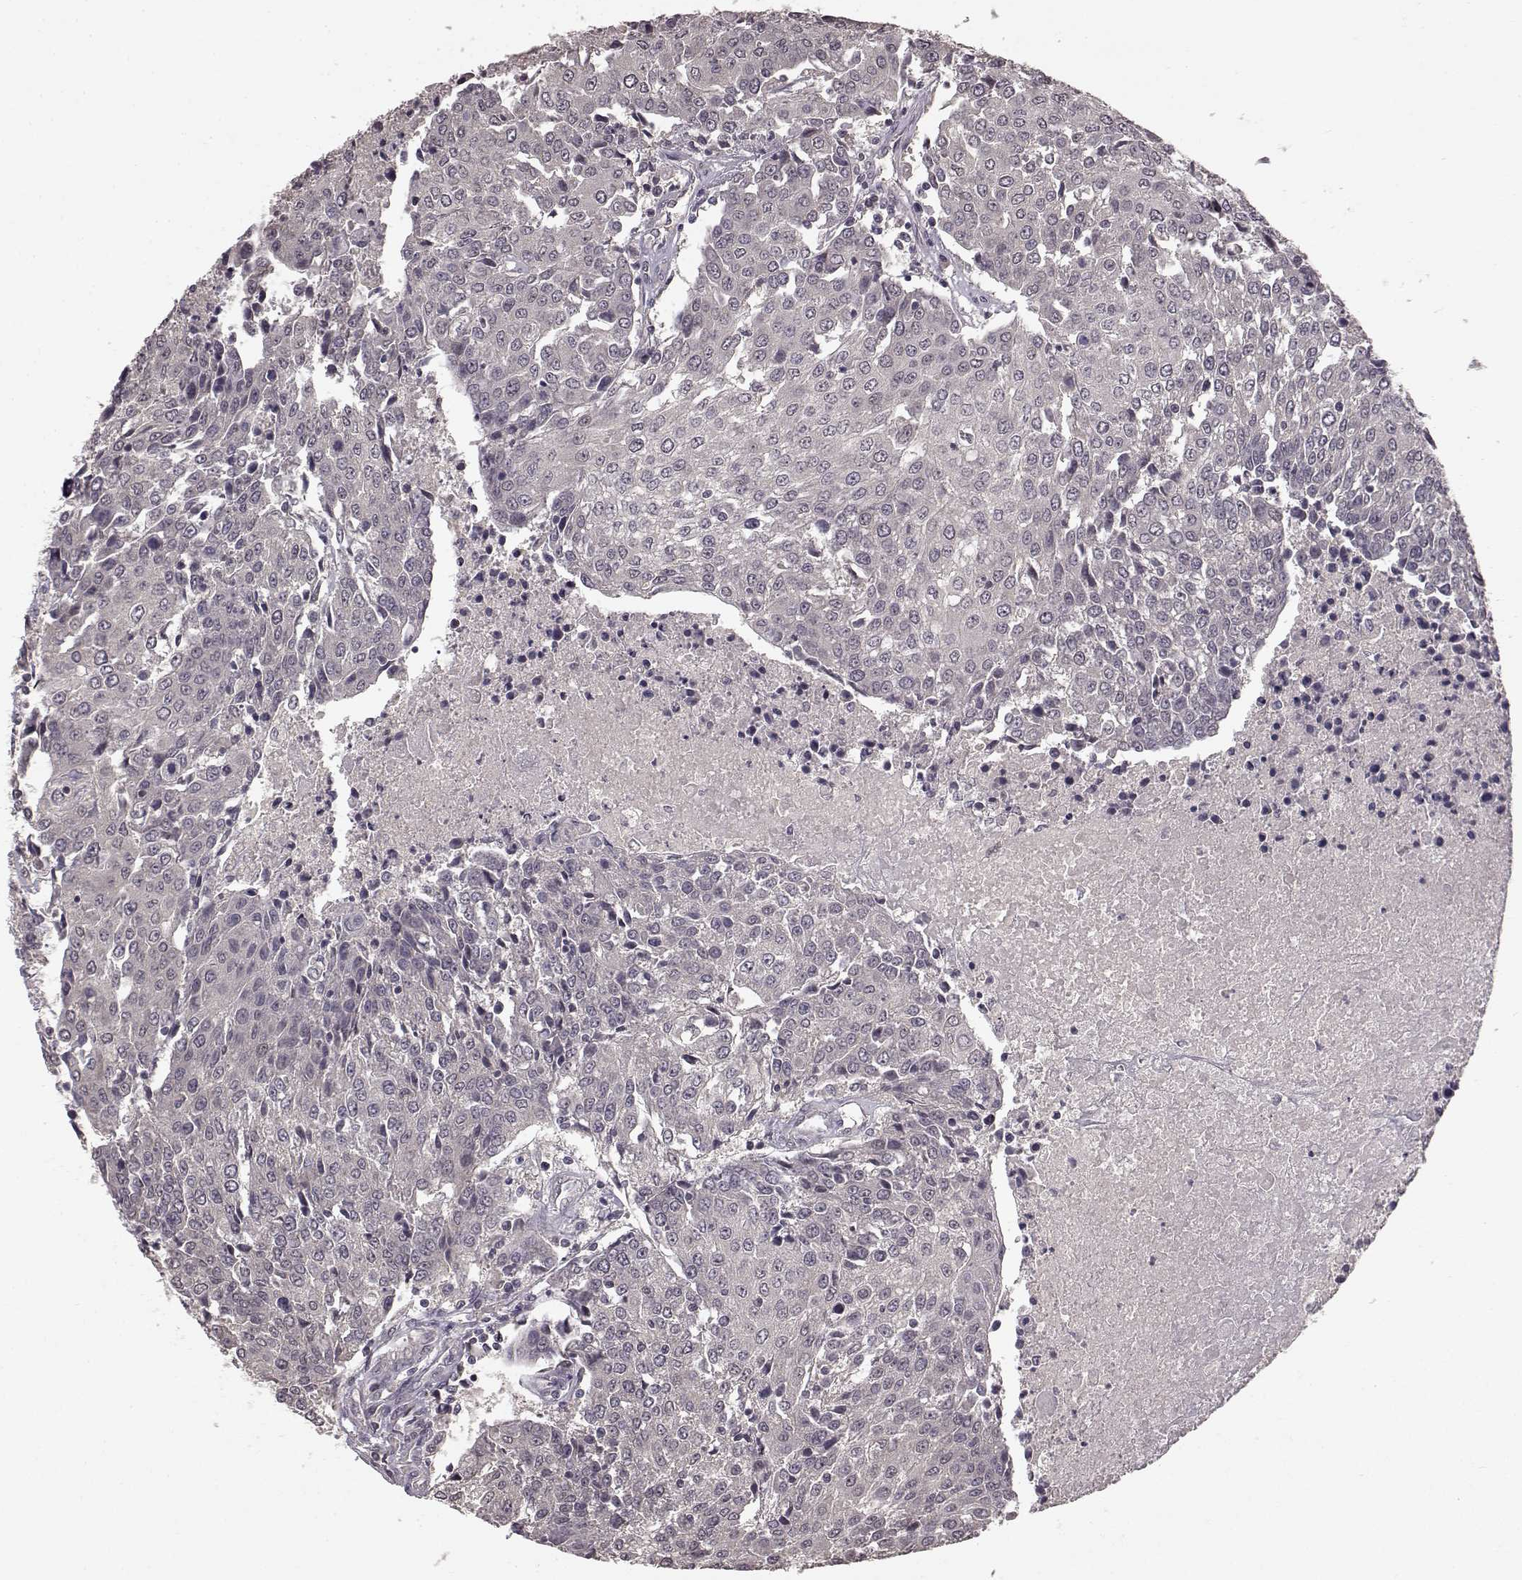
{"staining": {"intensity": "negative", "quantity": "none", "location": "none"}, "tissue": "urothelial cancer", "cell_type": "Tumor cells", "image_type": "cancer", "snomed": [{"axis": "morphology", "description": "Urothelial carcinoma, High grade"}, {"axis": "topography", "description": "Urinary bladder"}], "caption": "IHC photomicrograph of urothelial carcinoma (high-grade) stained for a protein (brown), which exhibits no staining in tumor cells.", "gene": "NTRK2", "patient": {"sex": "female", "age": 85}}